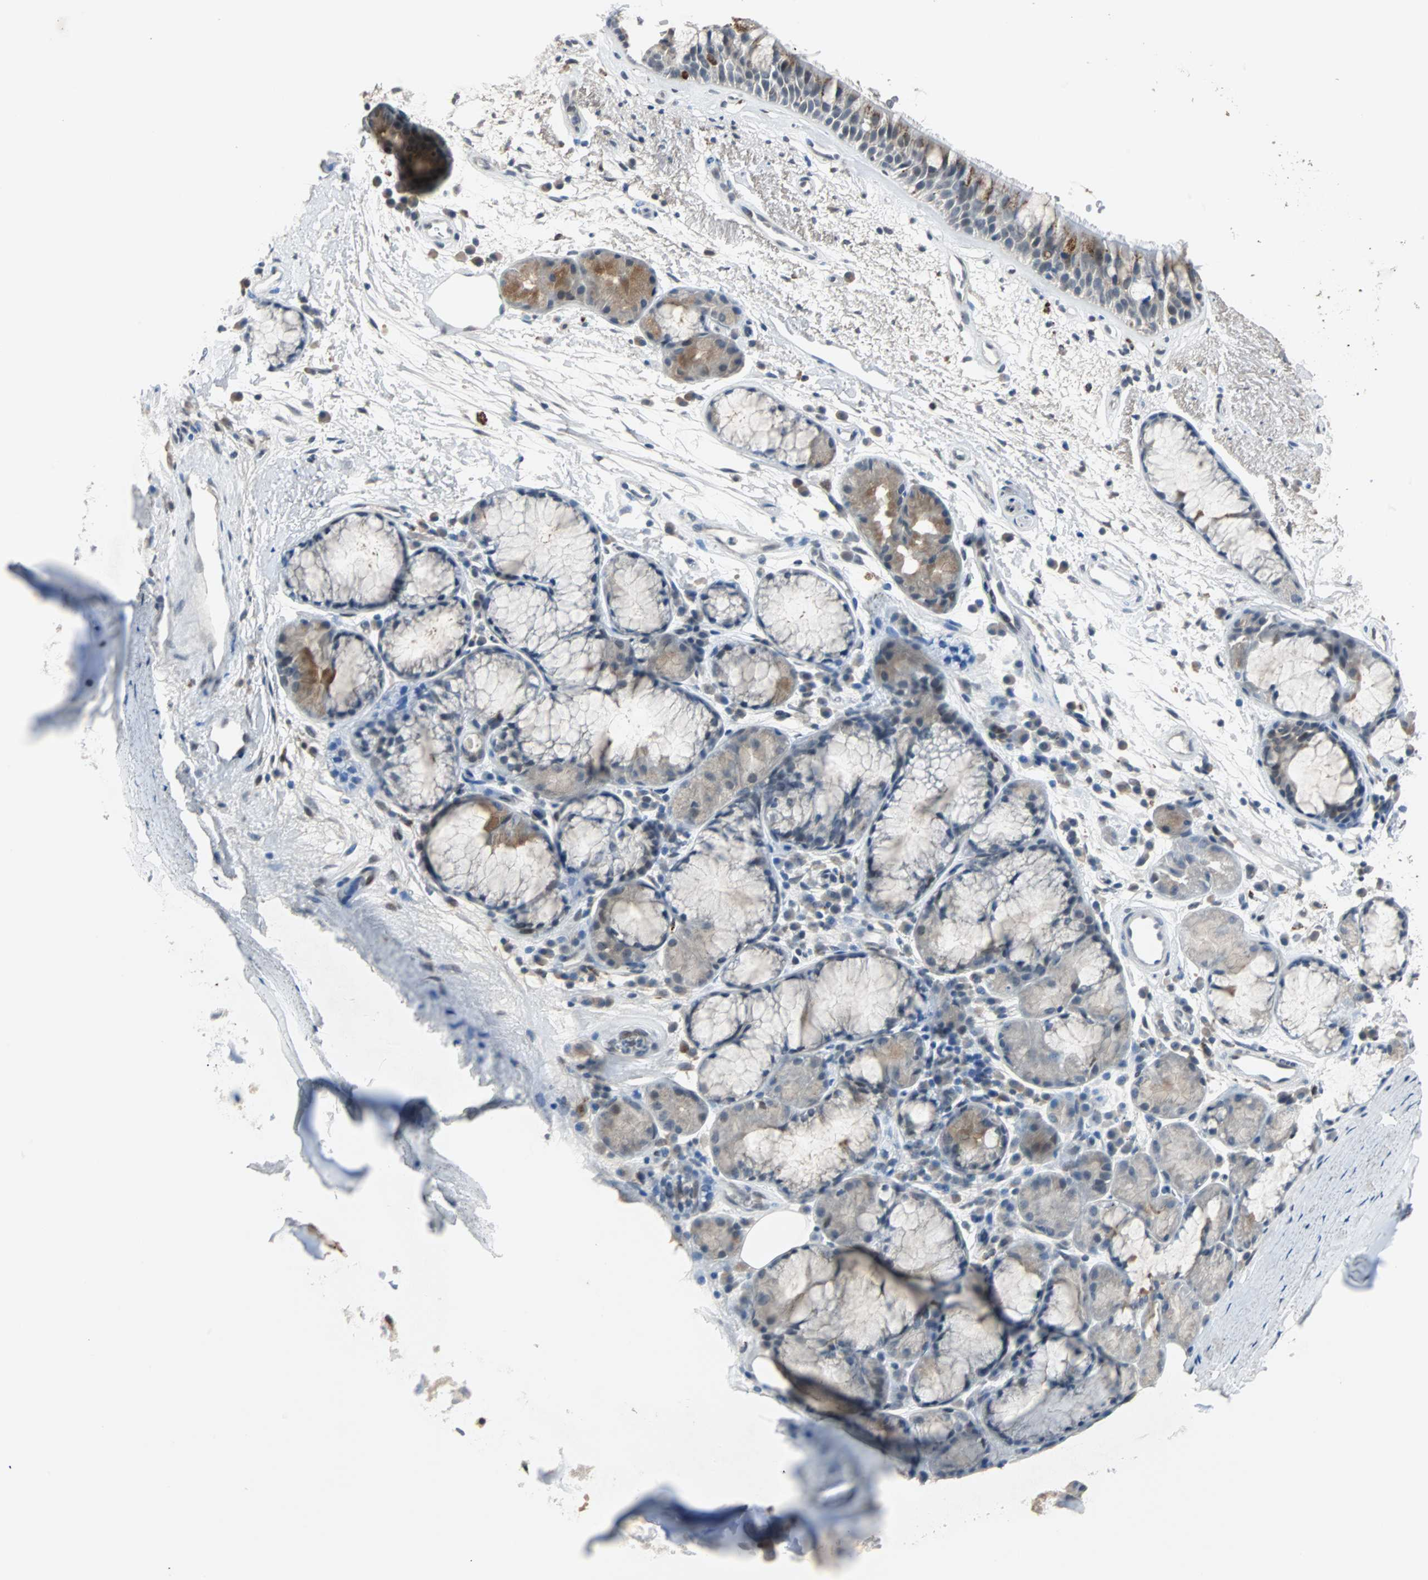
{"staining": {"intensity": "moderate", "quantity": "25%-75%", "location": "cytoplasmic/membranous"}, "tissue": "bronchus", "cell_type": "Respiratory epithelial cells", "image_type": "normal", "snomed": [{"axis": "morphology", "description": "Normal tissue, NOS"}, {"axis": "topography", "description": "Bronchus"}], "caption": "A photomicrograph of human bronchus stained for a protein demonstrates moderate cytoplasmic/membranous brown staining in respiratory epithelial cells.", "gene": "HLX", "patient": {"sex": "female", "age": 54}}